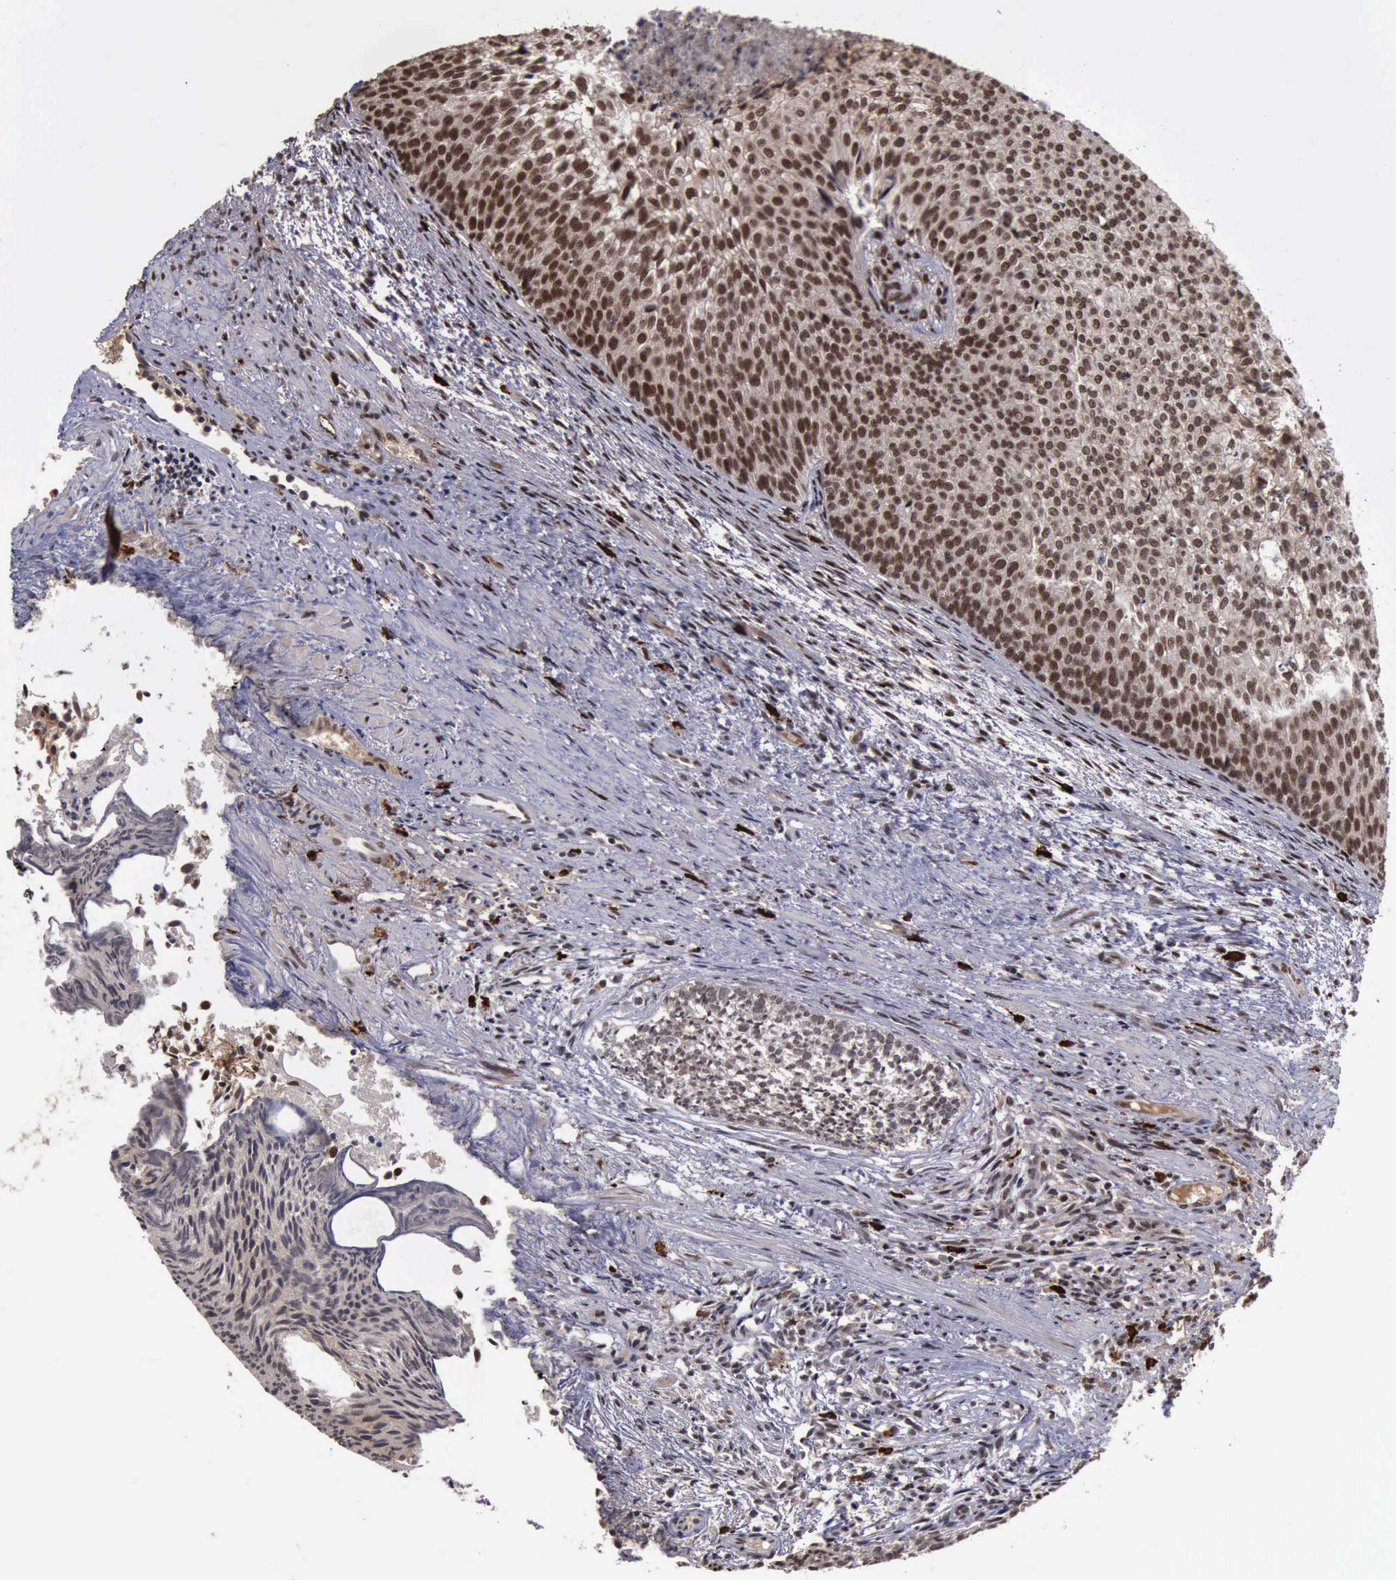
{"staining": {"intensity": "strong", "quantity": ">75%", "location": "cytoplasmic/membranous,nuclear"}, "tissue": "urothelial cancer", "cell_type": "Tumor cells", "image_type": "cancer", "snomed": [{"axis": "morphology", "description": "Urothelial carcinoma, Low grade"}, {"axis": "topography", "description": "Urinary bladder"}], "caption": "Immunohistochemical staining of human urothelial cancer demonstrates high levels of strong cytoplasmic/membranous and nuclear protein staining in about >75% of tumor cells.", "gene": "TRMT2A", "patient": {"sex": "male", "age": 84}}